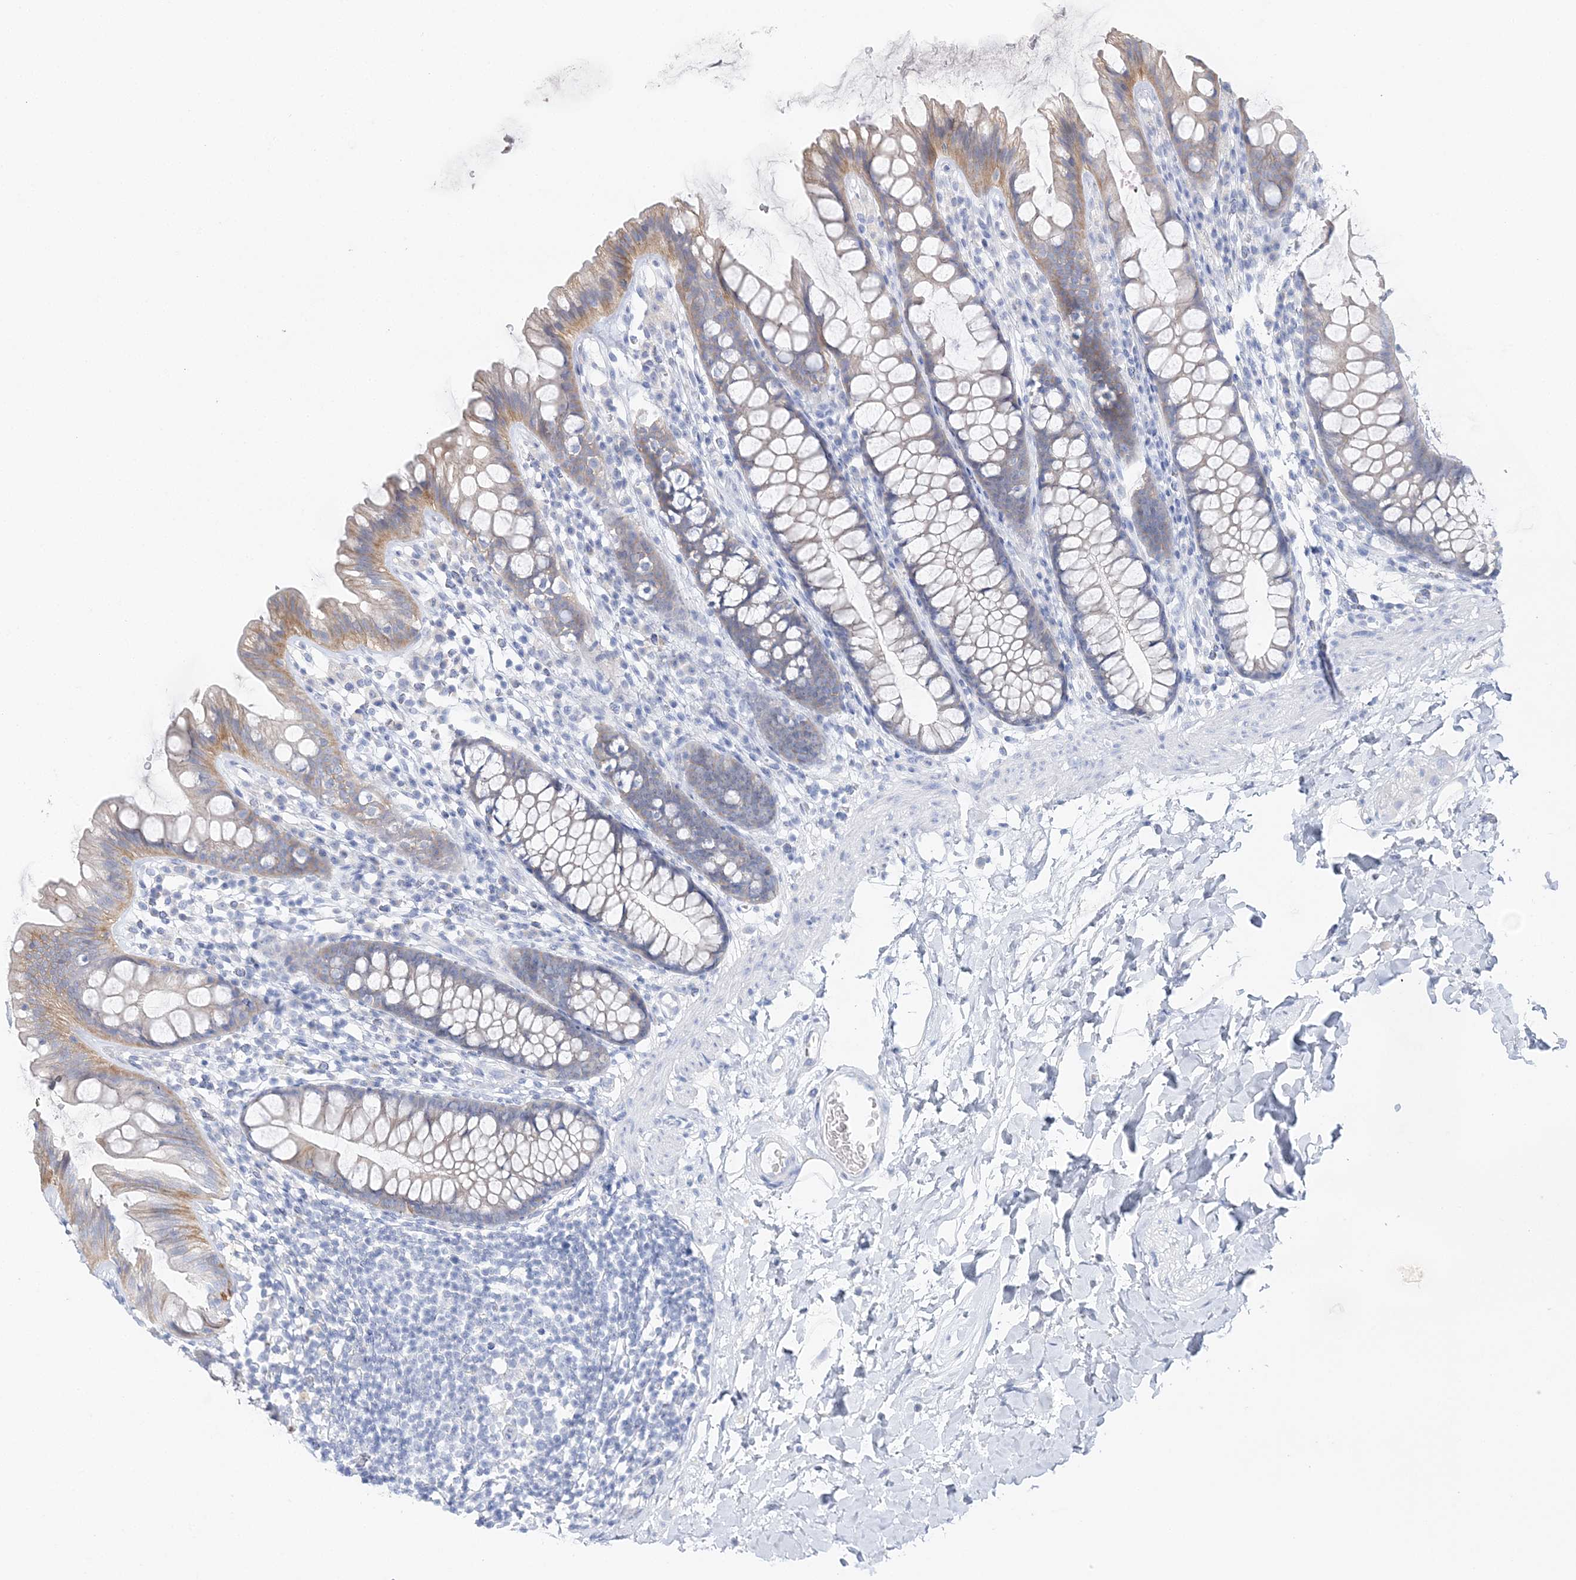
{"staining": {"intensity": "negative", "quantity": "none", "location": "none"}, "tissue": "colon", "cell_type": "Endothelial cells", "image_type": "normal", "snomed": [{"axis": "morphology", "description": "Normal tissue, NOS"}, {"axis": "topography", "description": "Colon"}], "caption": "This is an IHC micrograph of unremarkable human colon. There is no positivity in endothelial cells.", "gene": "SLC5A6", "patient": {"sex": "female", "age": 62}}